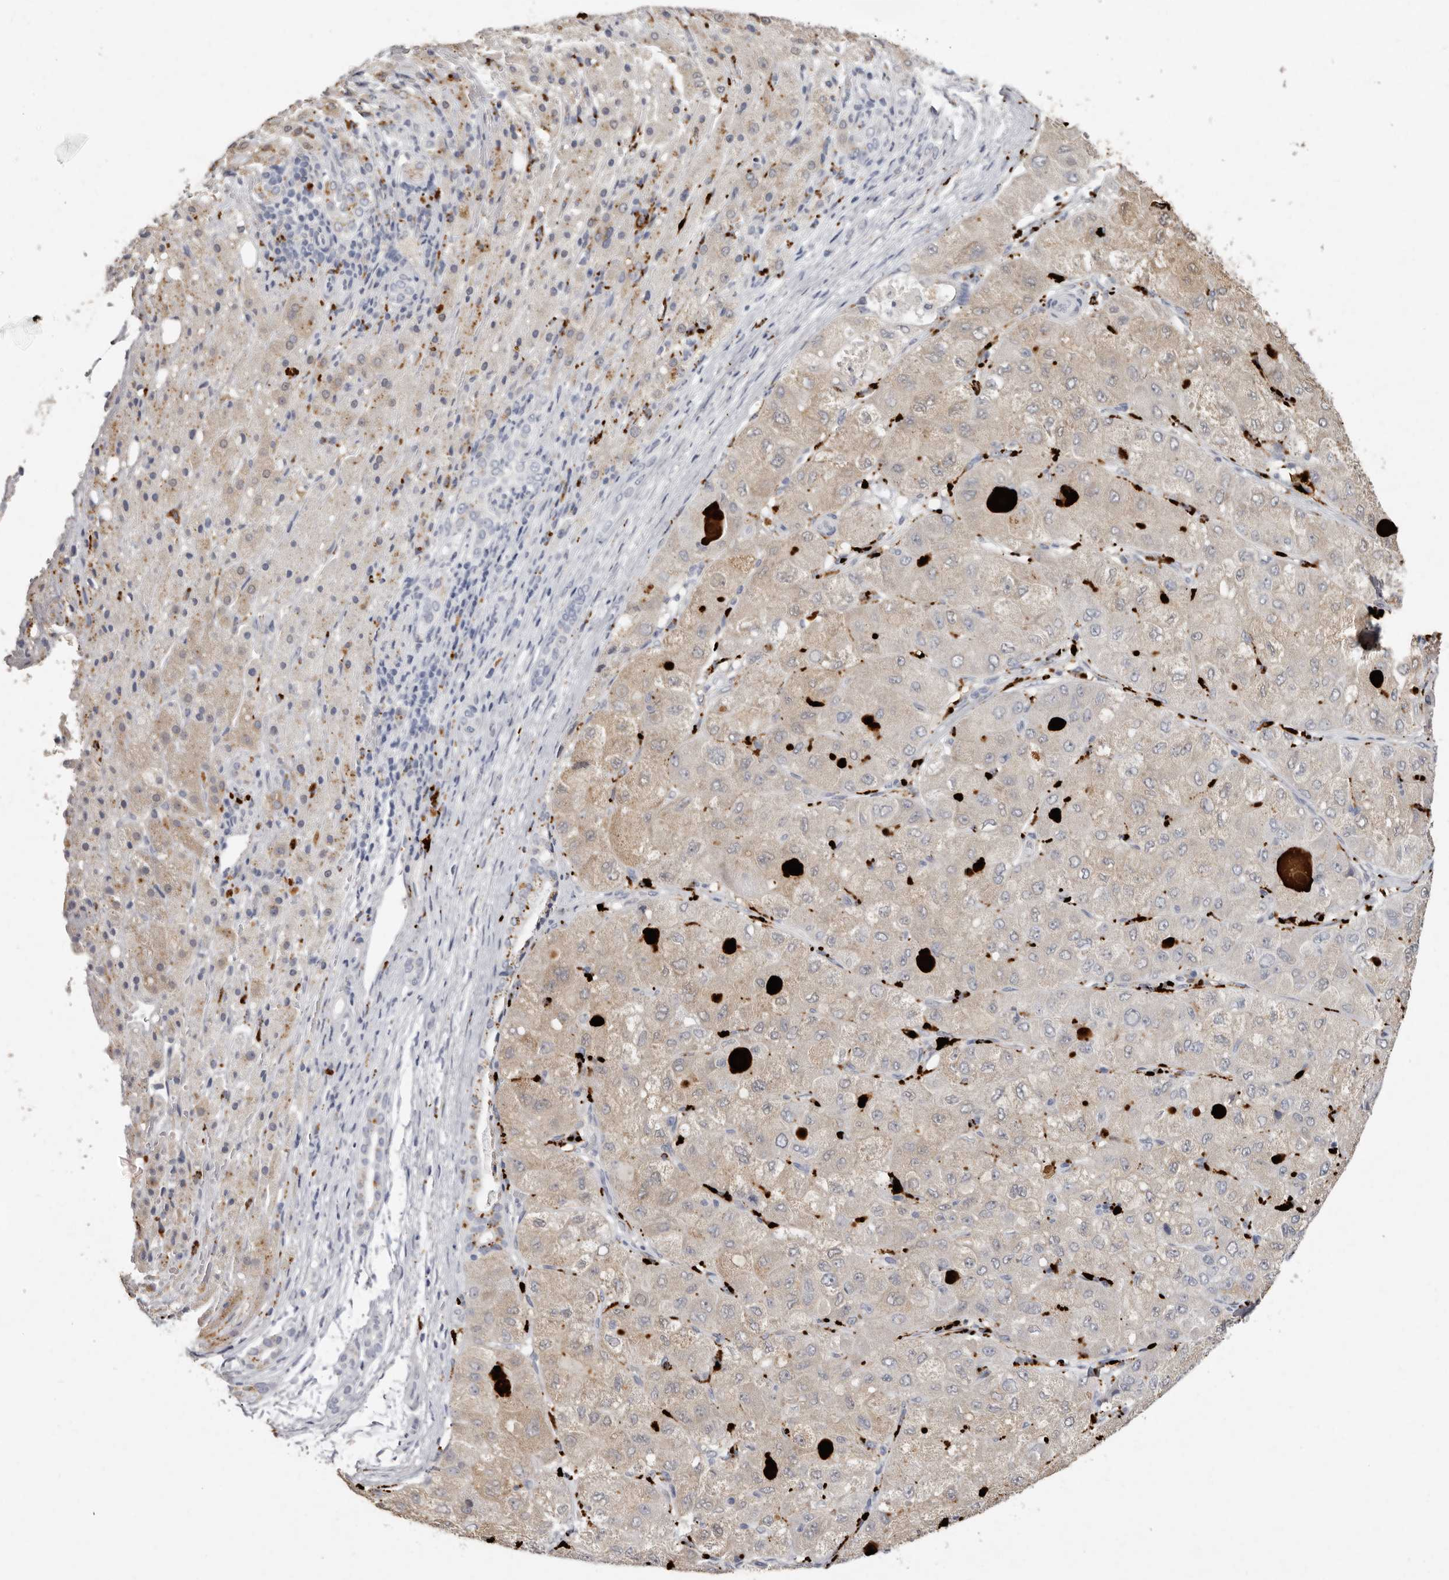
{"staining": {"intensity": "weak", "quantity": "25%-75%", "location": "cytoplasmic/membranous"}, "tissue": "liver cancer", "cell_type": "Tumor cells", "image_type": "cancer", "snomed": [{"axis": "morphology", "description": "Carcinoma, Hepatocellular, NOS"}, {"axis": "topography", "description": "Liver"}], "caption": "Protein expression analysis of liver cancer (hepatocellular carcinoma) displays weak cytoplasmic/membranous positivity in about 25%-75% of tumor cells.", "gene": "FAM185A", "patient": {"sex": "male", "age": 80}}